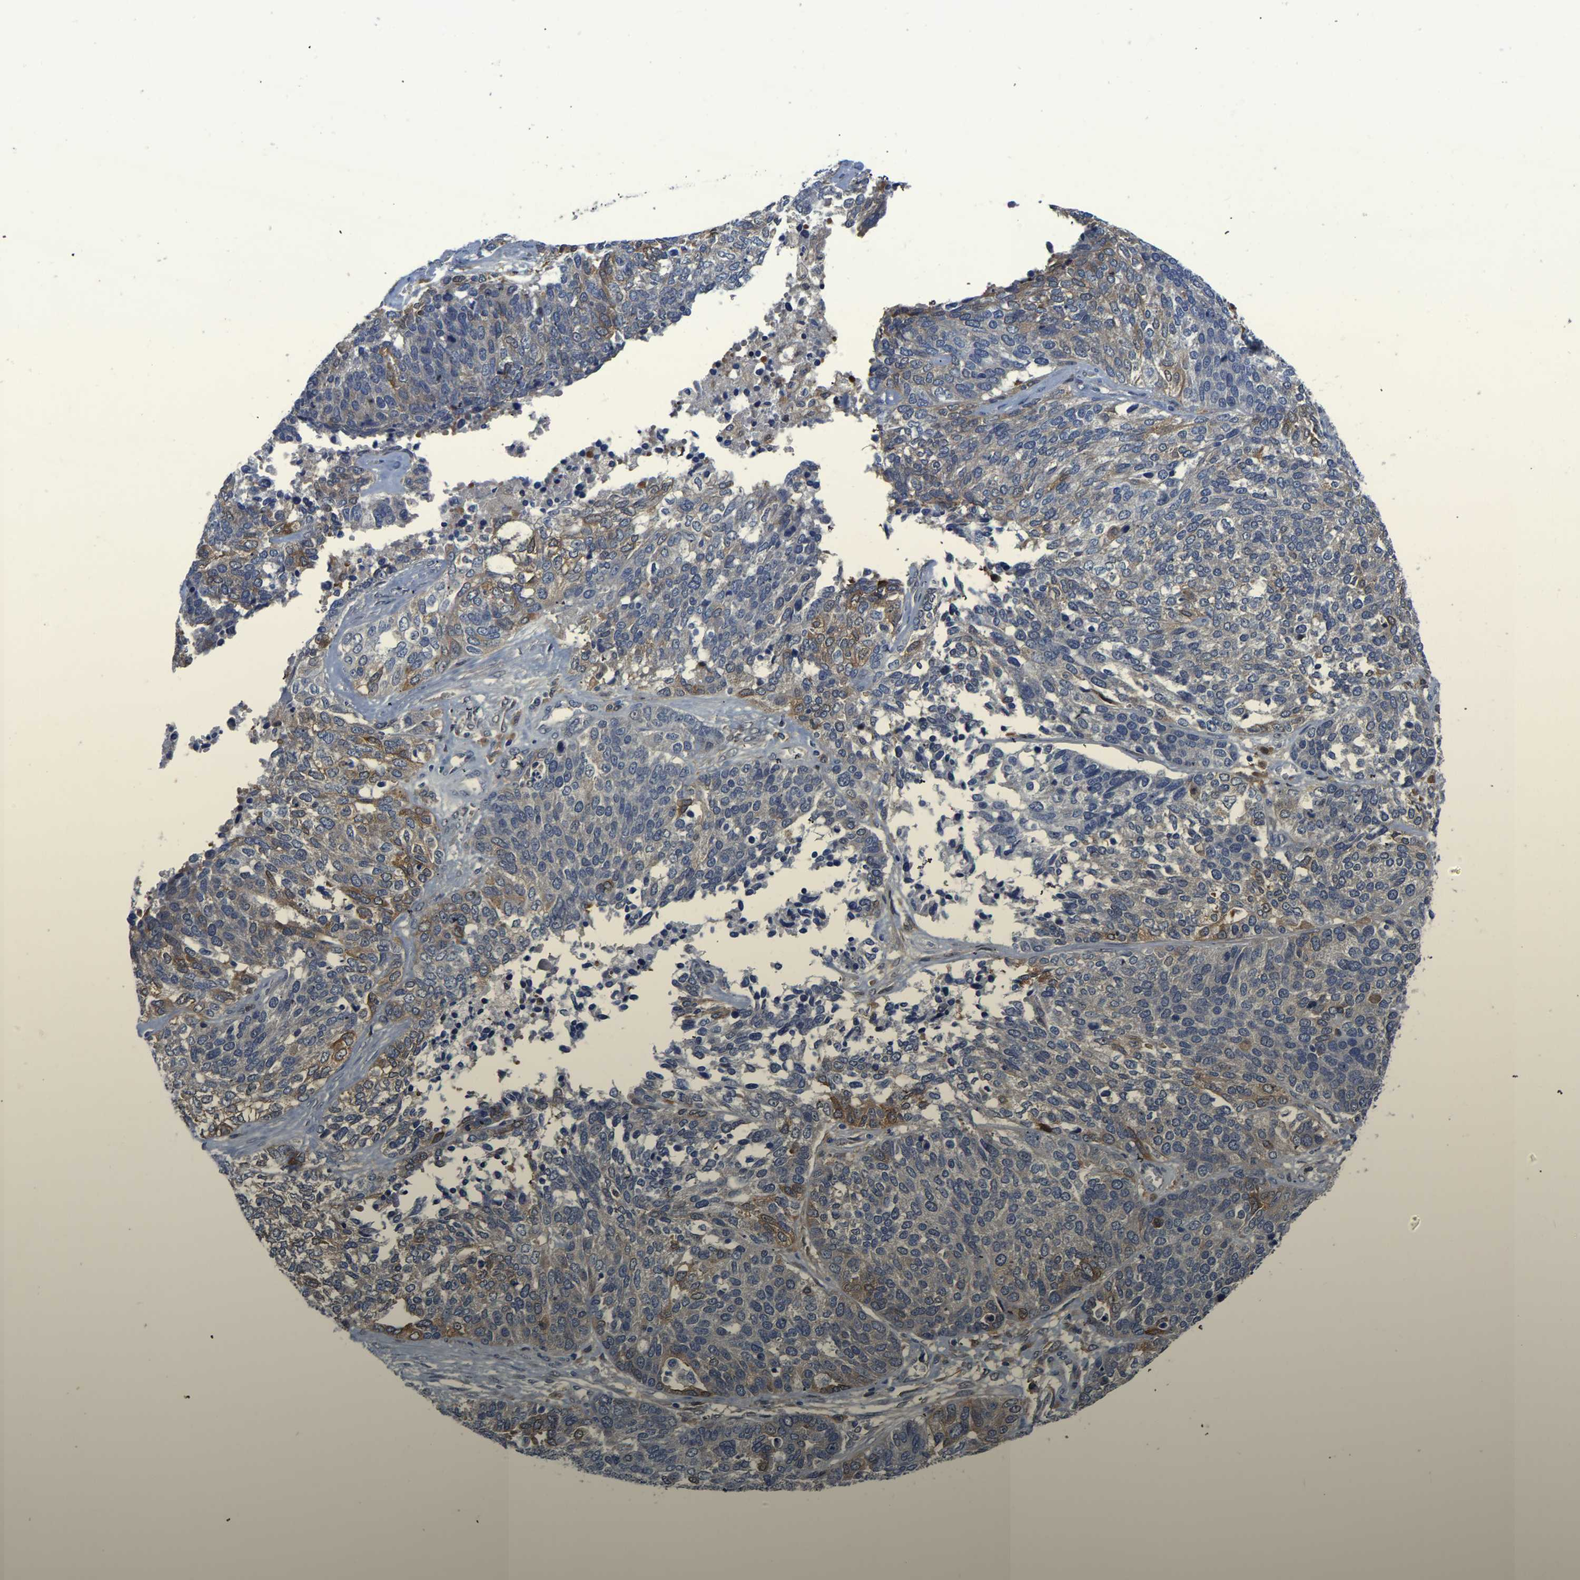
{"staining": {"intensity": "moderate", "quantity": "<25%", "location": "cytoplasmic/membranous"}, "tissue": "ovarian cancer", "cell_type": "Tumor cells", "image_type": "cancer", "snomed": [{"axis": "morphology", "description": "Cystadenocarcinoma, serous, NOS"}, {"axis": "topography", "description": "Ovary"}], "caption": "Protein staining demonstrates moderate cytoplasmic/membranous expression in approximately <25% of tumor cells in ovarian serous cystadenocarcinoma.", "gene": "ATG2B", "patient": {"sex": "female", "age": 44}}